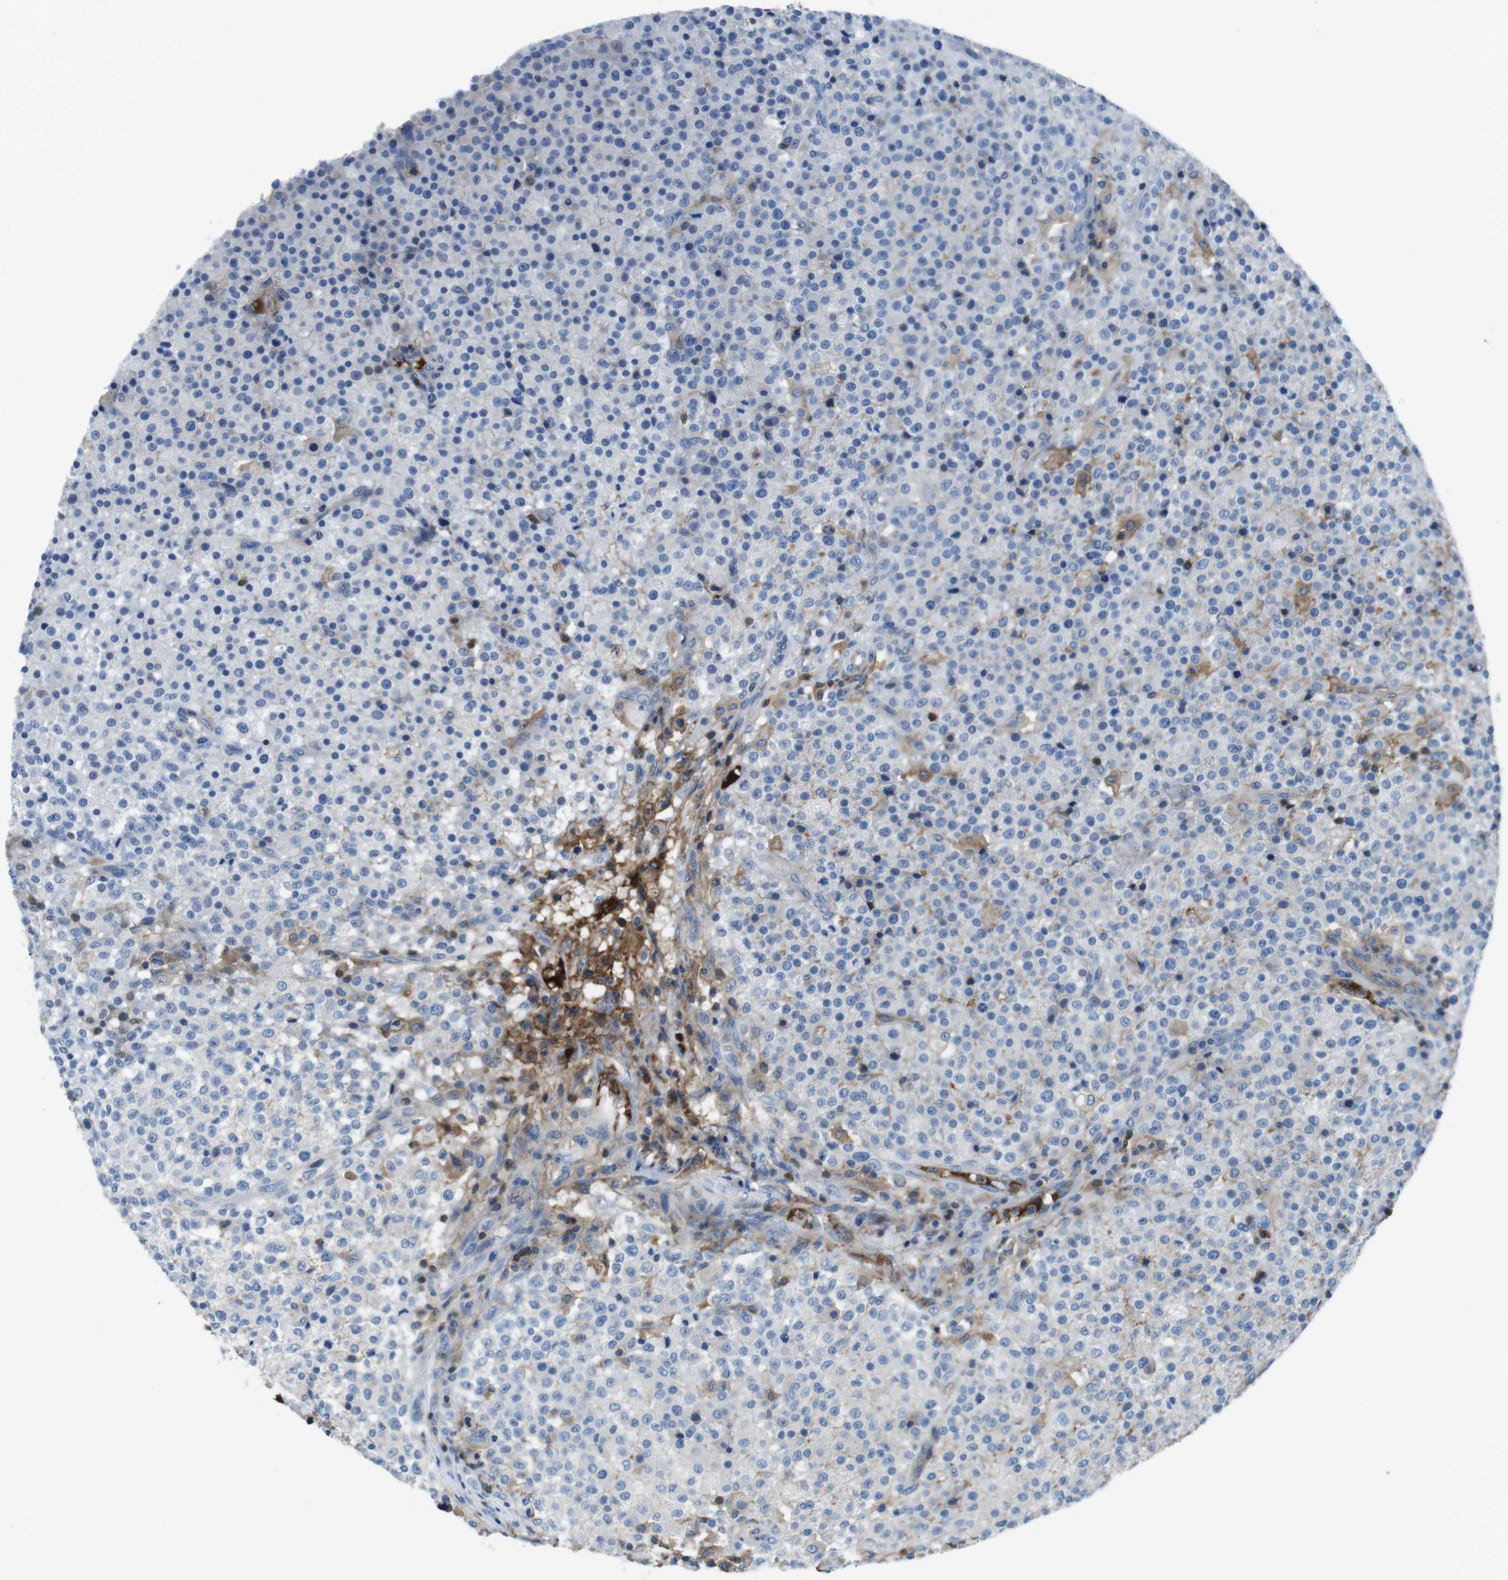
{"staining": {"intensity": "negative", "quantity": "none", "location": "none"}, "tissue": "testis cancer", "cell_type": "Tumor cells", "image_type": "cancer", "snomed": [{"axis": "morphology", "description": "Seminoma, NOS"}, {"axis": "topography", "description": "Testis"}], "caption": "Testis cancer stained for a protein using IHC demonstrates no expression tumor cells.", "gene": "TMPRSS15", "patient": {"sex": "male", "age": 59}}